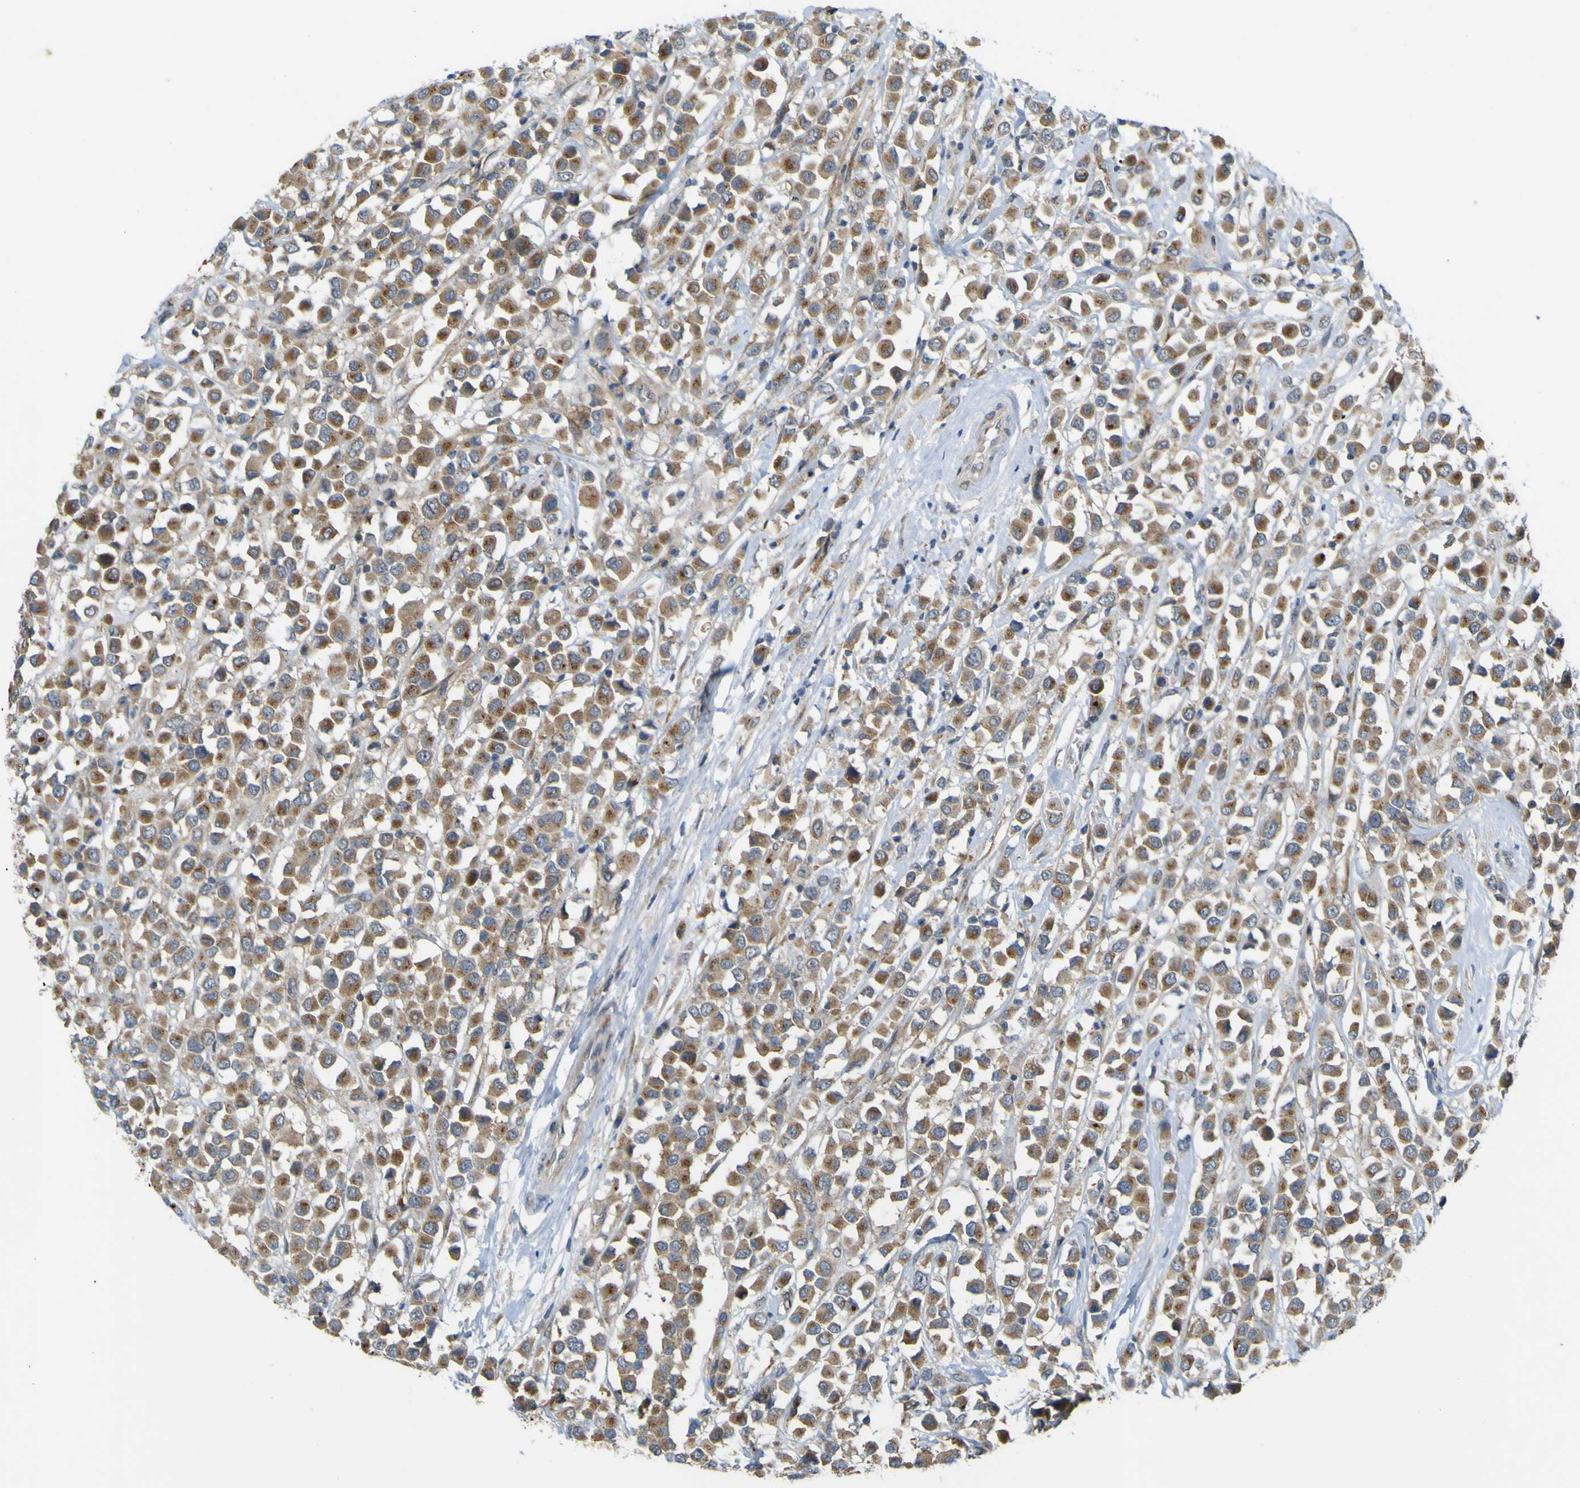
{"staining": {"intensity": "moderate", "quantity": ">75%", "location": "cytoplasmic/membranous"}, "tissue": "breast cancer", "cell_type": "Tumor cells", "image_type": "cancer", "snomed": [{"axis": "morphology", "description": "Duct carcinoma"}, {"axis": "topography", "description": "Breast"}], "caption": "Breast infiltrating ductal carcinoma tissue demonstrates moderate cytoplasmic/membranous expression in about >75% of tumor cells Using DAB (brown) and hematoxylin (blue) stains, captured at high magnification using brightfield microscopy.", "gene": "IGF2R", "patient": {"sex": "female", "age": 61}}